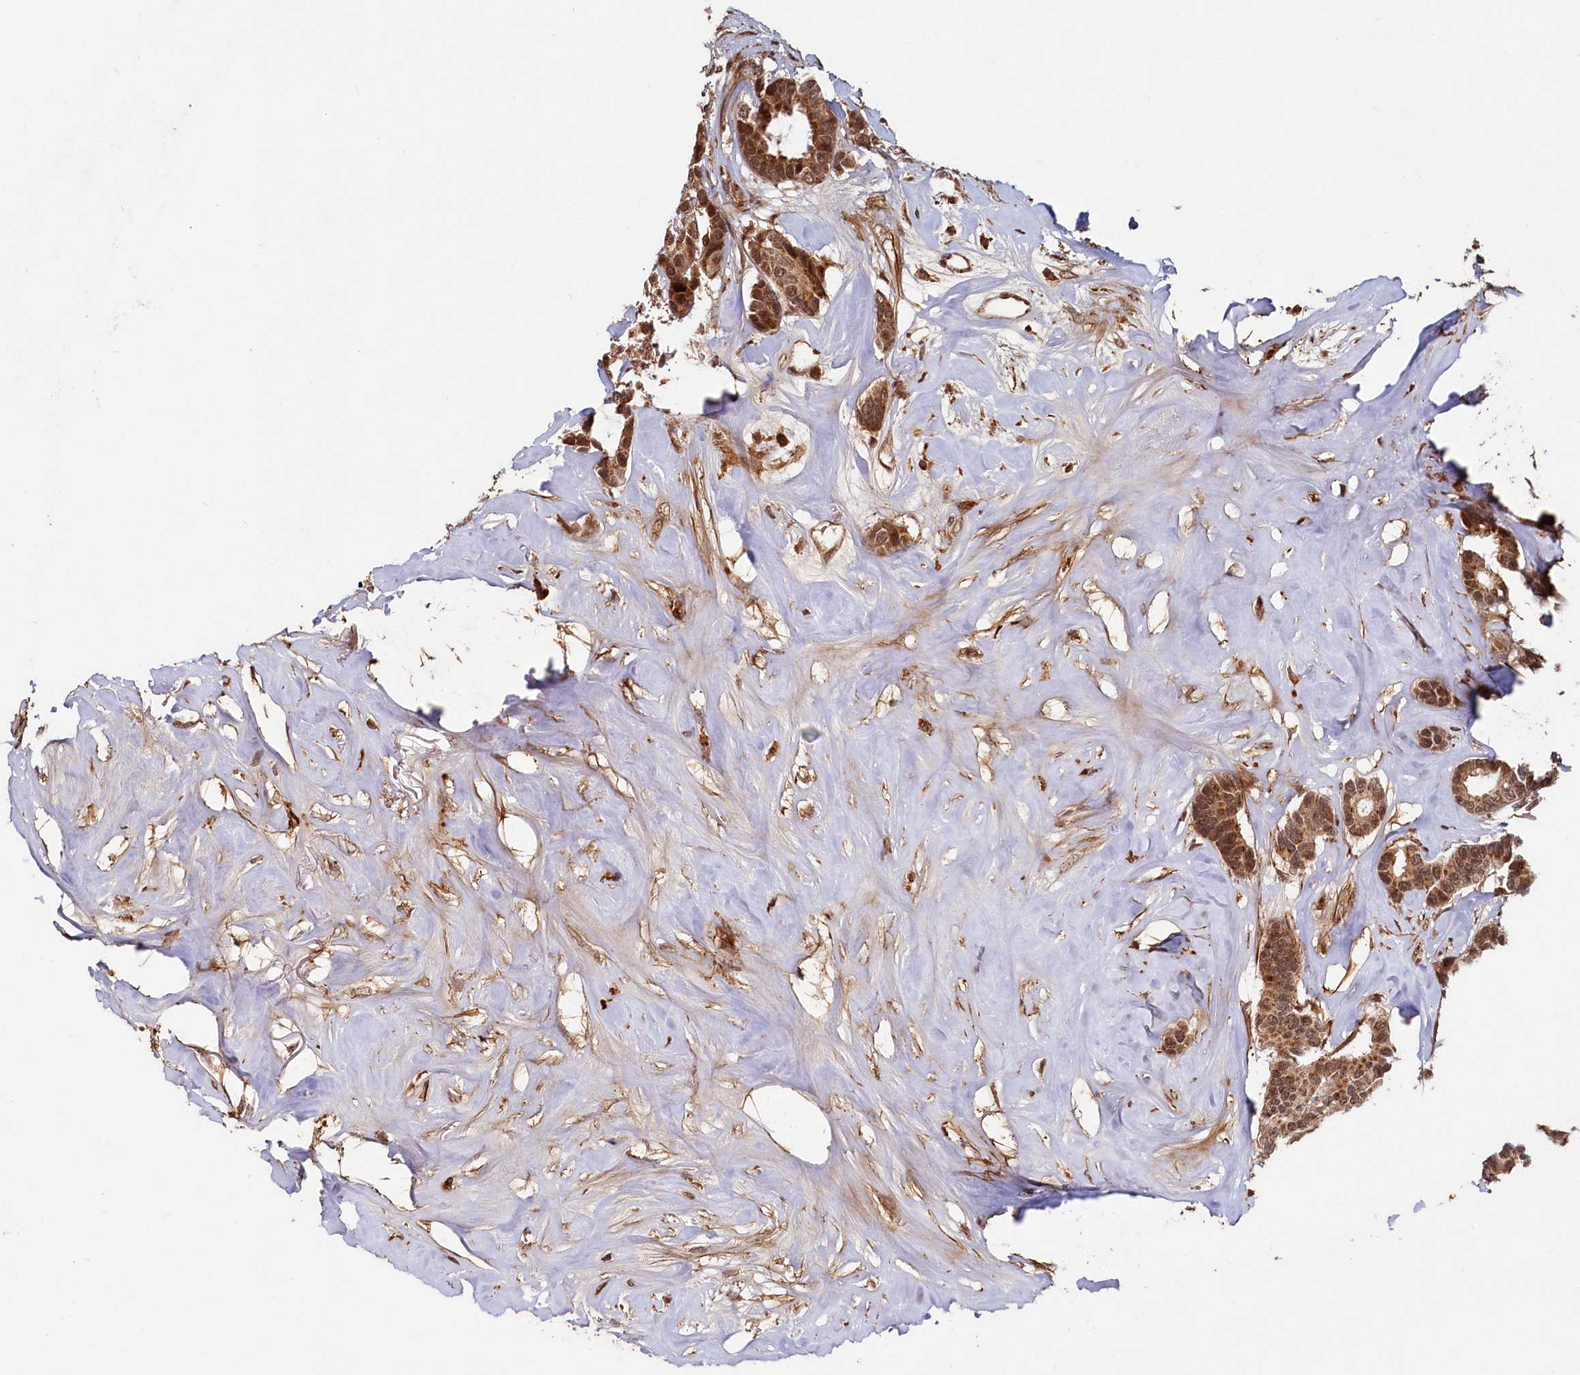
{"staining": {"intensity": "moderate", "quantity": ">75%", "location": "cytoplasmic/membranous,nuclear"}, "tissue": "breast cancer", "cell_type": "Tumor cells", "image_type": "cancer", "snomed": [{"axis": "morphology", "description": "Duct carcinoma"}, {"axis": "topography", "description": "Breast"}], "caption": "DAB (3,3'-diaminobenzidine) immunohistochemical staining of human breast cancer (infiltrating ductal carcinoma) exhibits moderate cytoplasmic/membranous and nuclear protein positivity in approximately >75% of tumor cells.", "gene": "TRIM23", "patient": {"sex": "female", "age": 87}}